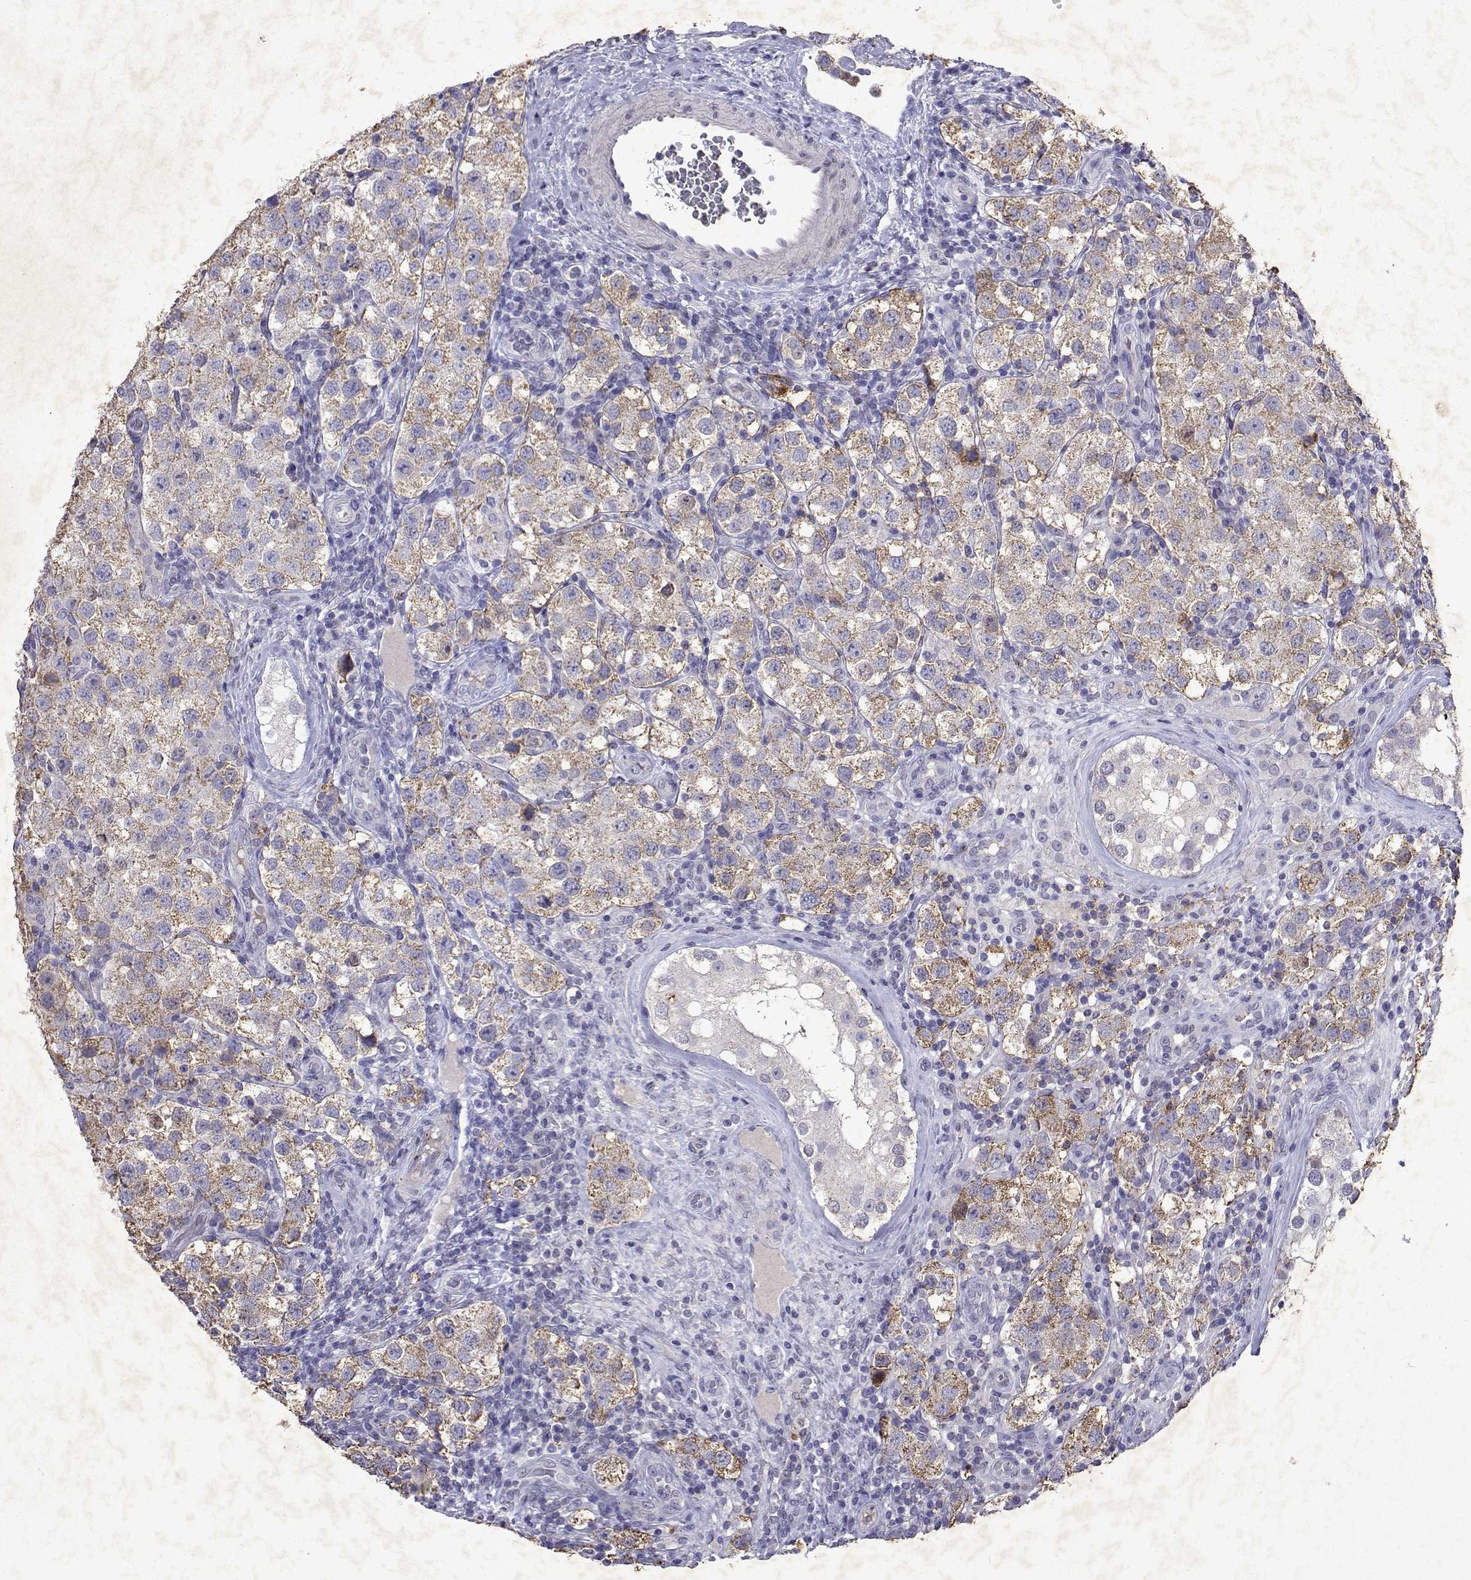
{"staining": {"intensity": "moderate", "quantity": ">75%", "location": "cytoplasmic/membranous"}, "tissue": "testis cancer", "cell_type": "Tumor cells", "image_type": "cancer", "snomed": [{"axis": "morphology", "description": "Seminoma, NOS"}, {"axis": "topography", "description": "Testis"}], "caption": "A medium amount of moderate cytoplasmic/membranous expression is appreciated in about >75% of tumor cells in seminoma (testis) tissue.", "gene": "DUSP28", "patient": {"sex": "male", "age": 37}}